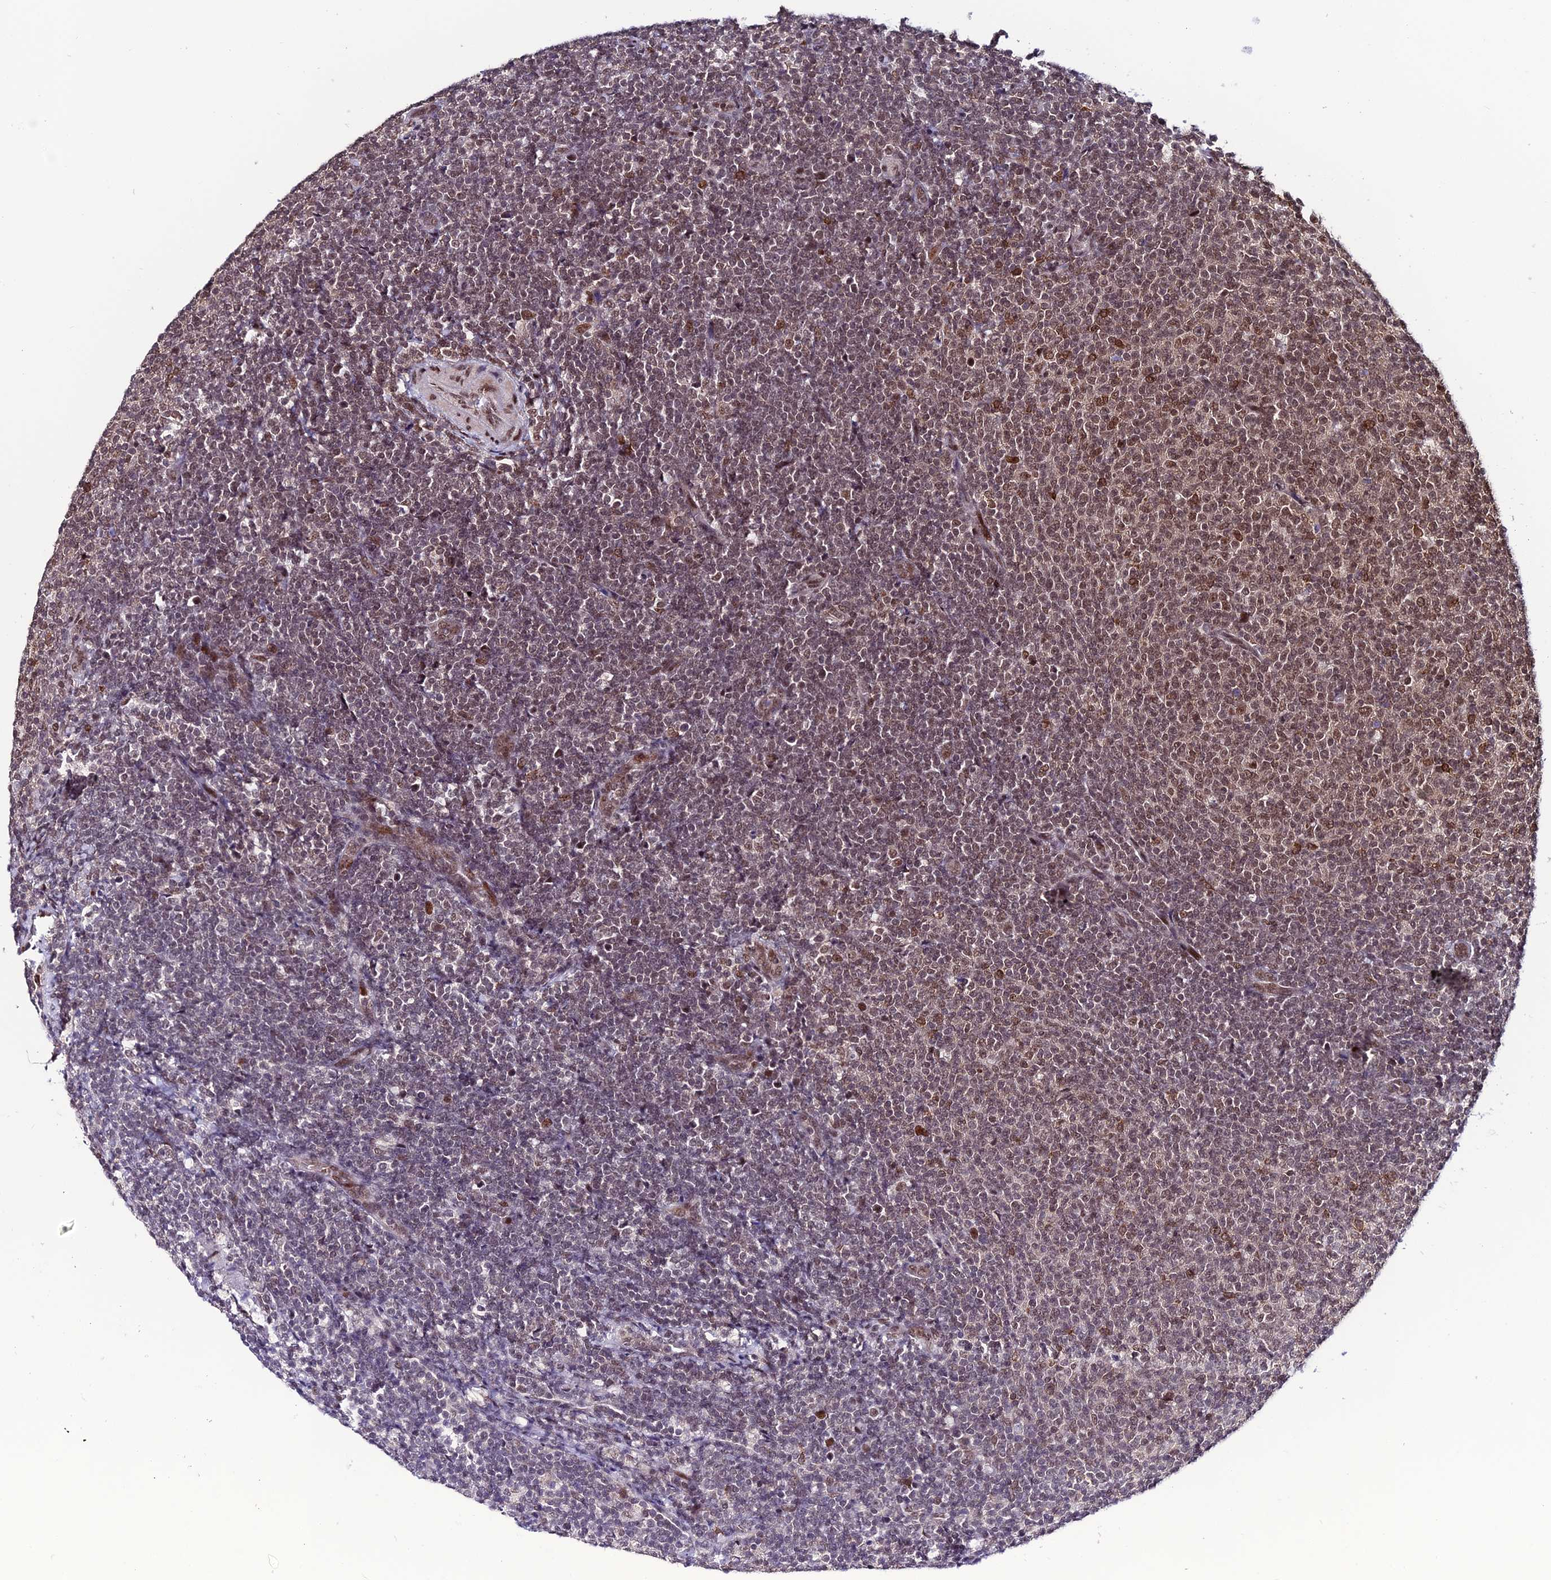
{"staining": {"intensity": "moderate", "quantity": "25%-75%", "location": "nuclear"}, "tissue": "lymphoma", "cell_type": "Tumor cells", "image_type": "cancer", "snomed": [{"axis": "morphology", "description": "Malignant lymphoma, non-Hodgkin's type, Low grade"}, {"axis": "topography", "description": "Lymph node"}], "caption": "Immunohistochemistry of malignant lymphoma, non-Hodgkin's type (low-grade) demonstrates medium levels of moderate nuclear staining in about 25%-75% of tumor cells.", "gene": "SYT15", "patient": {"sex": "male", "age": 66}}